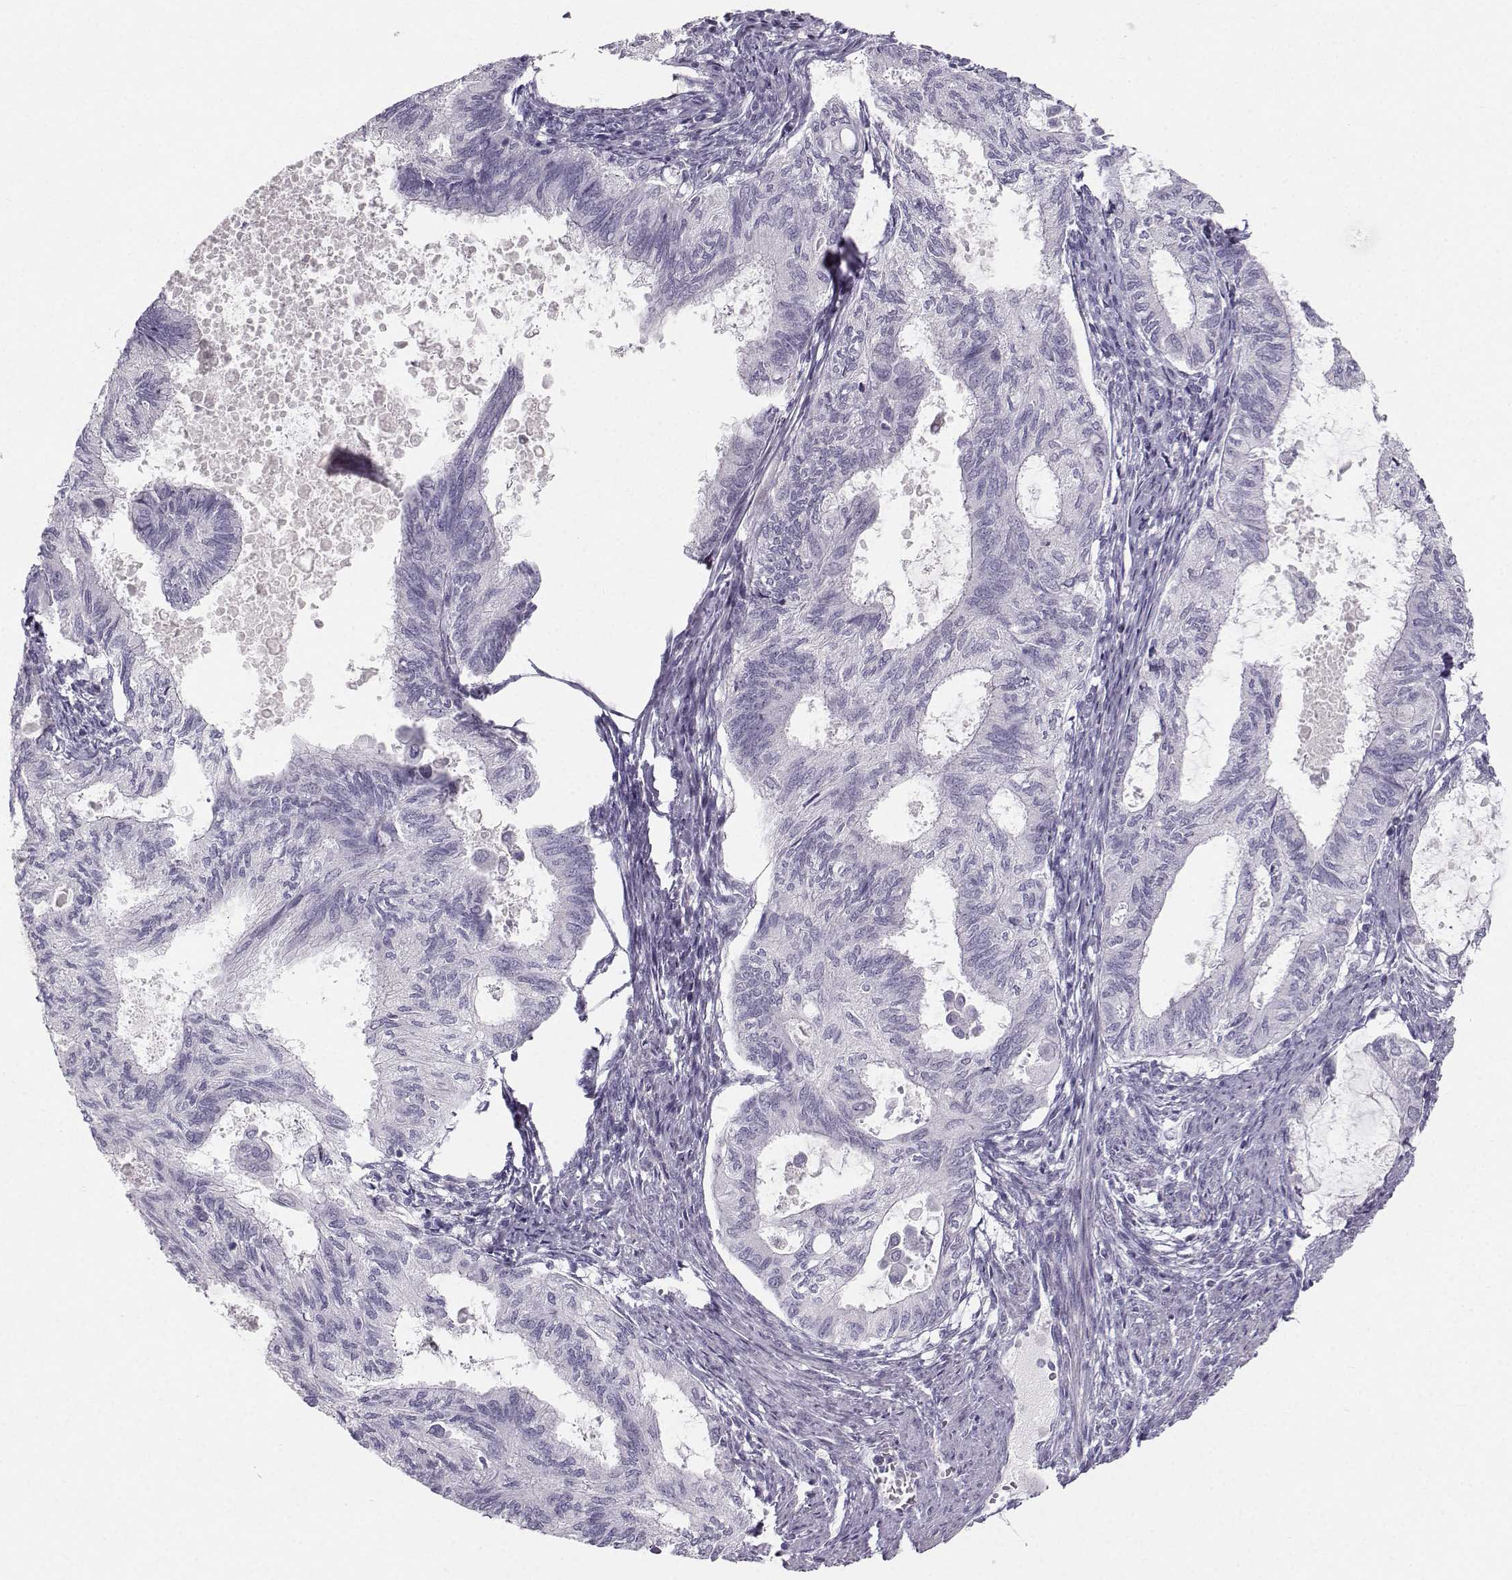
{"staining": {"intensity": "negative", "quantity": "none", "location": "none"}, "tissue": "endometrial cancer", "cell_type": "Tumor cells", "image_type": "cancer", "snomed": [{"axis": "morphology", "description": "Adenocarcinoma, NOS"}, {"axis": "topography", "description": "Endometrium"}], "caption": "IHC image of neoplastic tissue: endometrial cancer (adenocarcinoma) stained with DAB reveals no significant protein expression in tumor cells.", "gene": "CASR", "patient": {"sex": "female", "age": 86}}